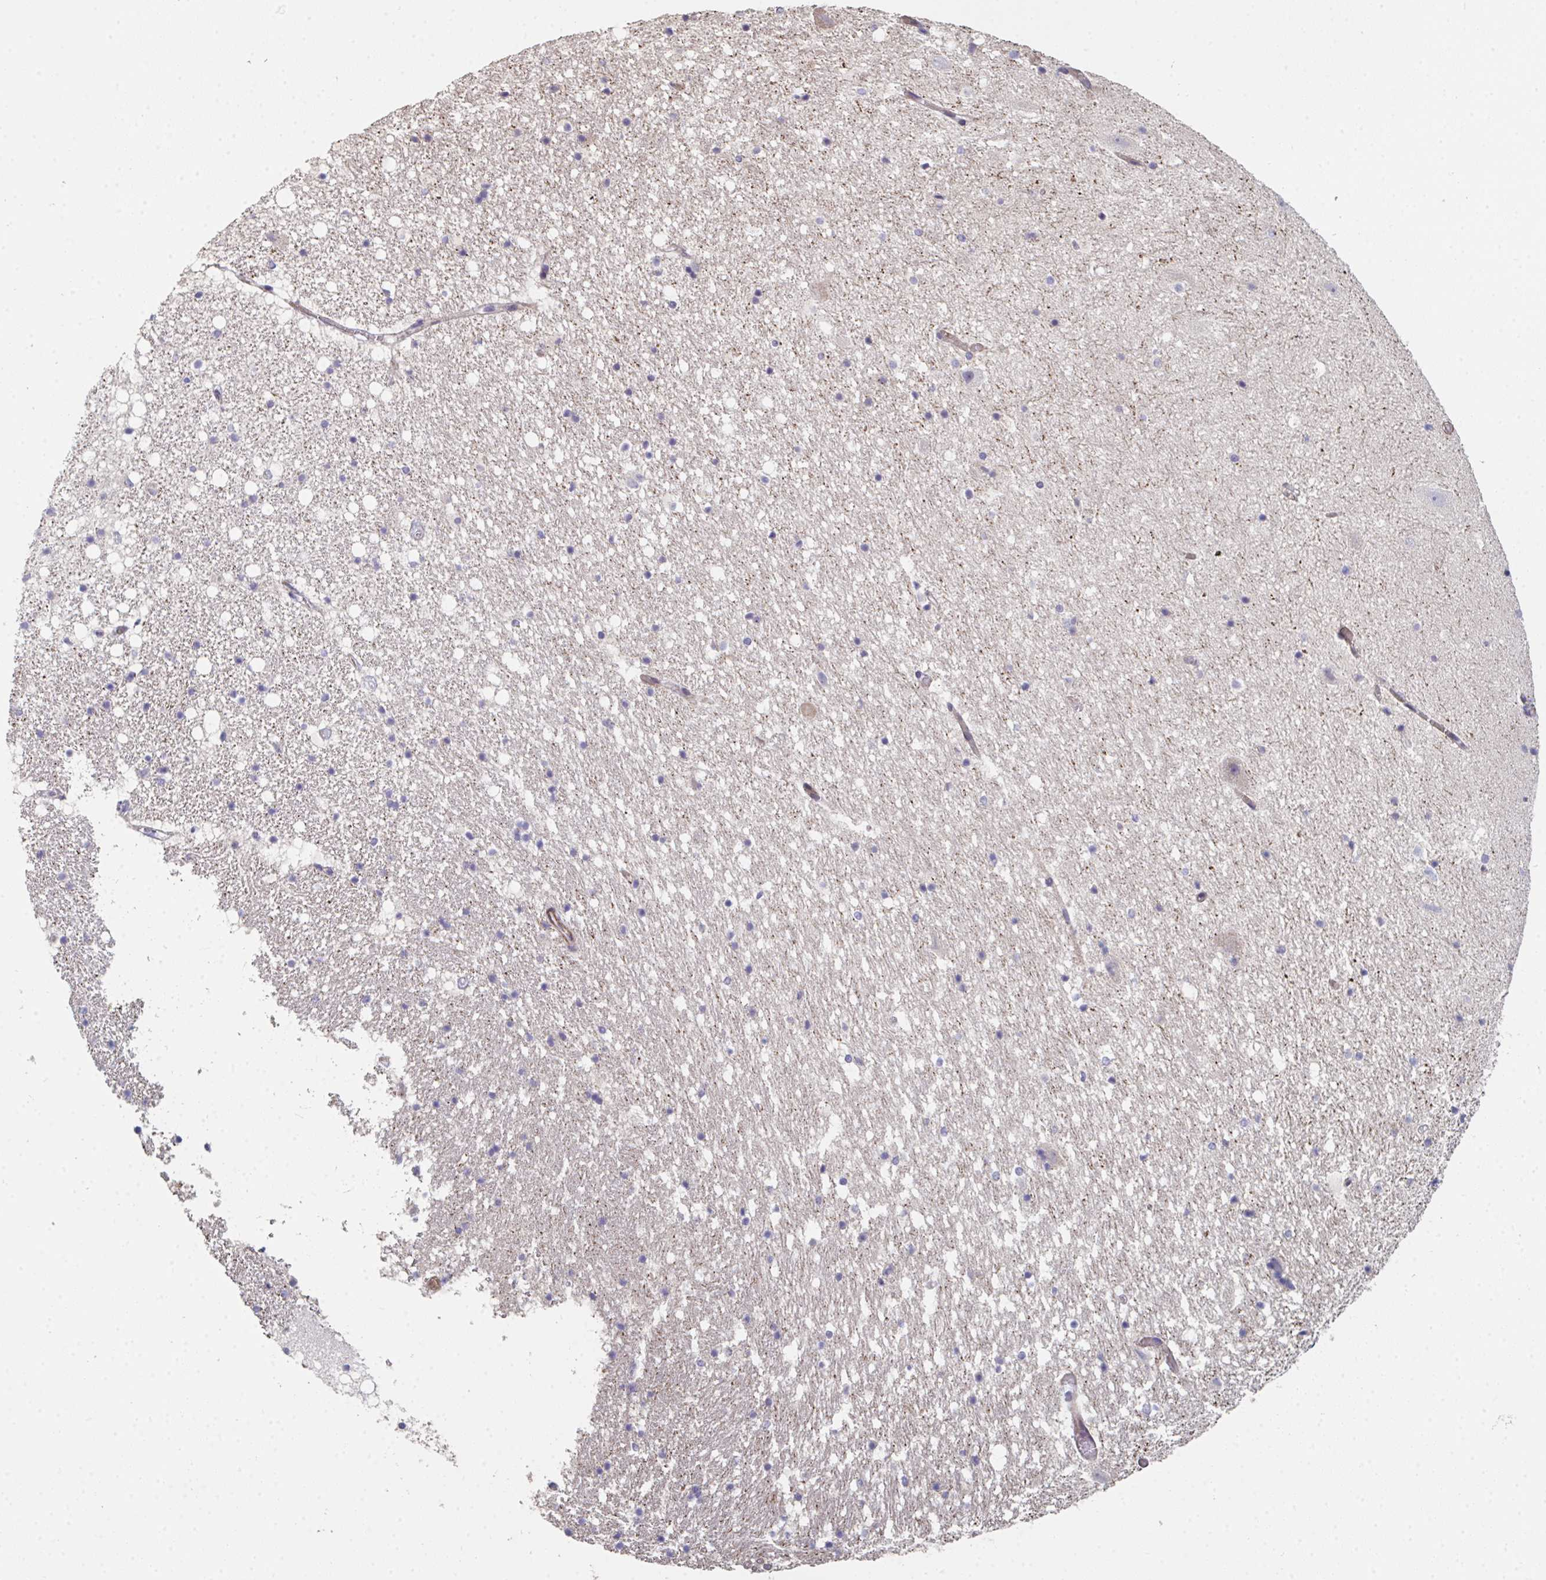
{"staining": {"intensity": "negative", "quantity": "none", "location": "none"}, "tissue": "hippocampus", "cell_type": "Glial cells", "image_type": "normal", "snomed": [{"axis": "morphology", "description": "Normal tissue, NOS"}, {"axis": "topography", "description": "Hippocampus"}], "caption": "This is an immunohistochemistry (IHC) histopathology image of benign hippocampus. There is no expression in glial cells.", "gene": "FZD2", "patient": {"sex": "female", "age": 42}}